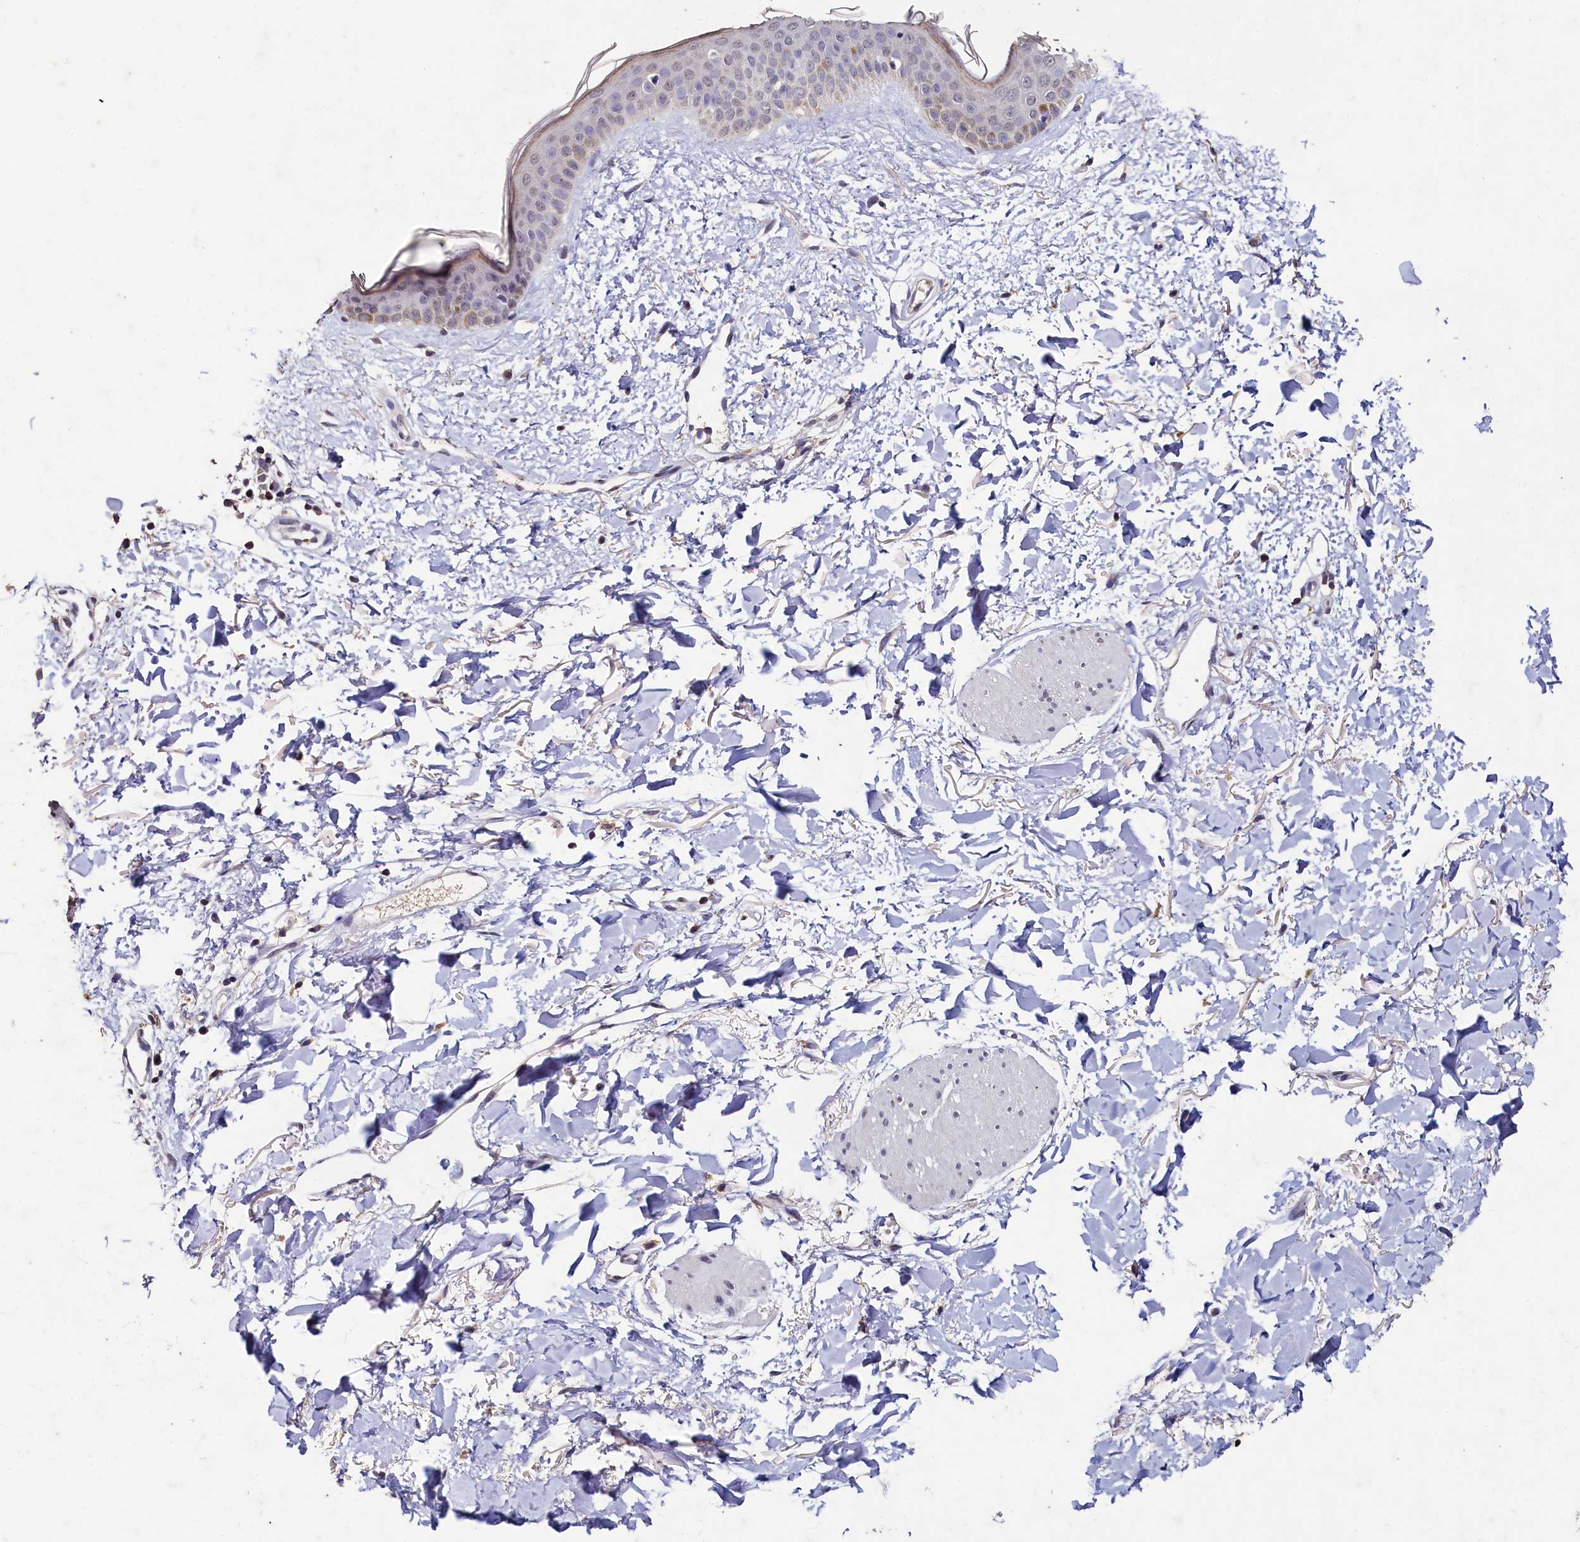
{"staining": {"intensity": "weak", "quantity": "25%-75%", "location": "cytoplasmic/membranous"}, "tissue": "skin", "cell_type": "Fibroblasts", "image_type": "normal", "snomed": [{"axis": "morphology", "description": "Normal tissue, NOS"}, {"axis": "topography", "description": "Skin"}], "caption": "Fibroblasts reveal low levels of weak cytoplasmic/membranous staining in approximately 25%-75% of cells in unremarkable human skin. The staining was performed using DAB, with brown indicating positive protein expression. Nuclei are stained blue with hematoxylin.", "gene": "CSTPP1", "patient": {"sex": "female", "age": 58}}